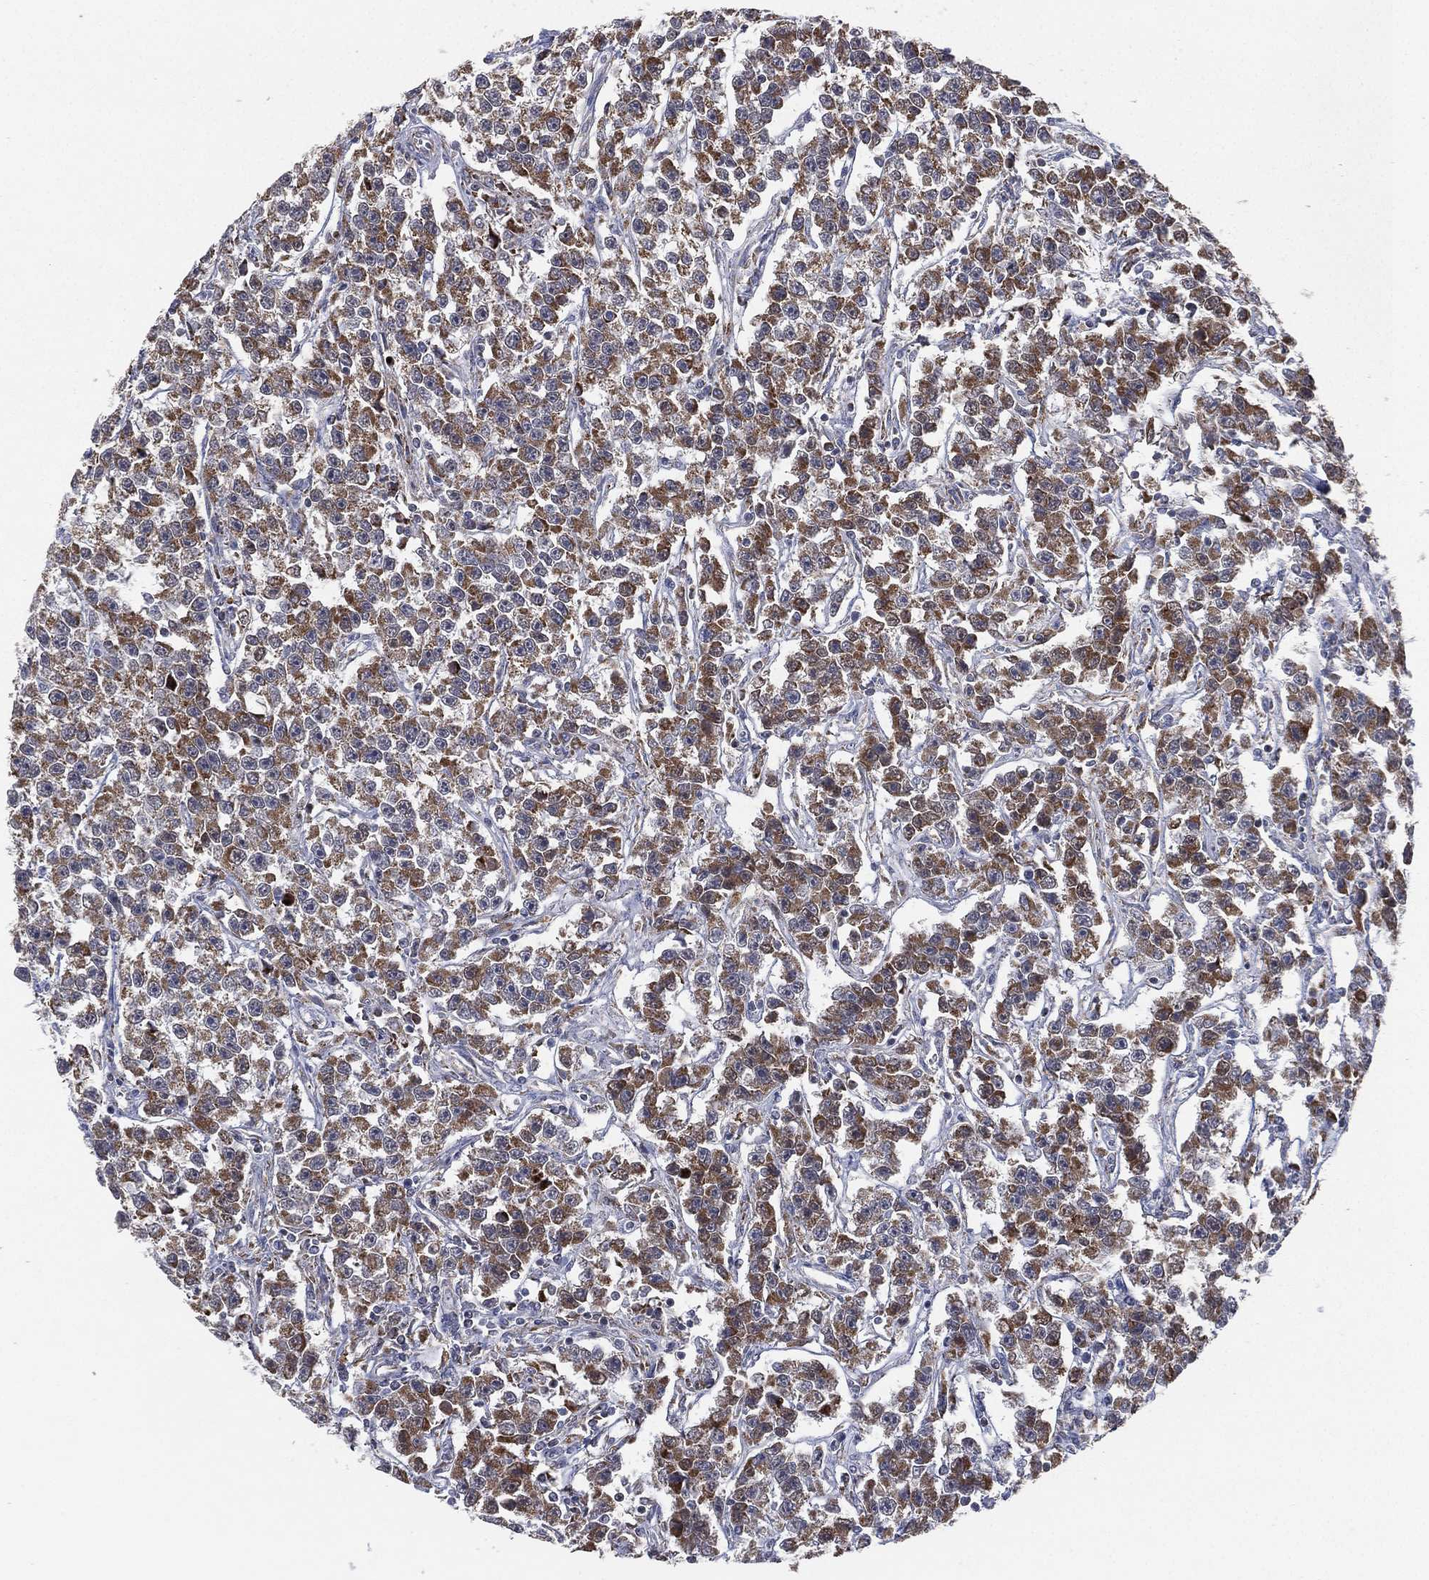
{"staining": {"intensity": "moderate", "quantity": ">75%", "location": "cytoplasmic/membranous"}, "tissue": "testis cancer", "cell_type": "Tumor cells", "image_type": "cancer", "snomed": [{"axis": "morphology", "description": "Seminoma, NOS"}, {"axis": "topography", "description": "Testis"}], "caption": "Tumor cells show medium levels of moderate cytoplasmic/membranous staining in about >75% of cells in testis cancer.", "gene": "PSMG4", "patient": {"sex": "male", "age": 59}}